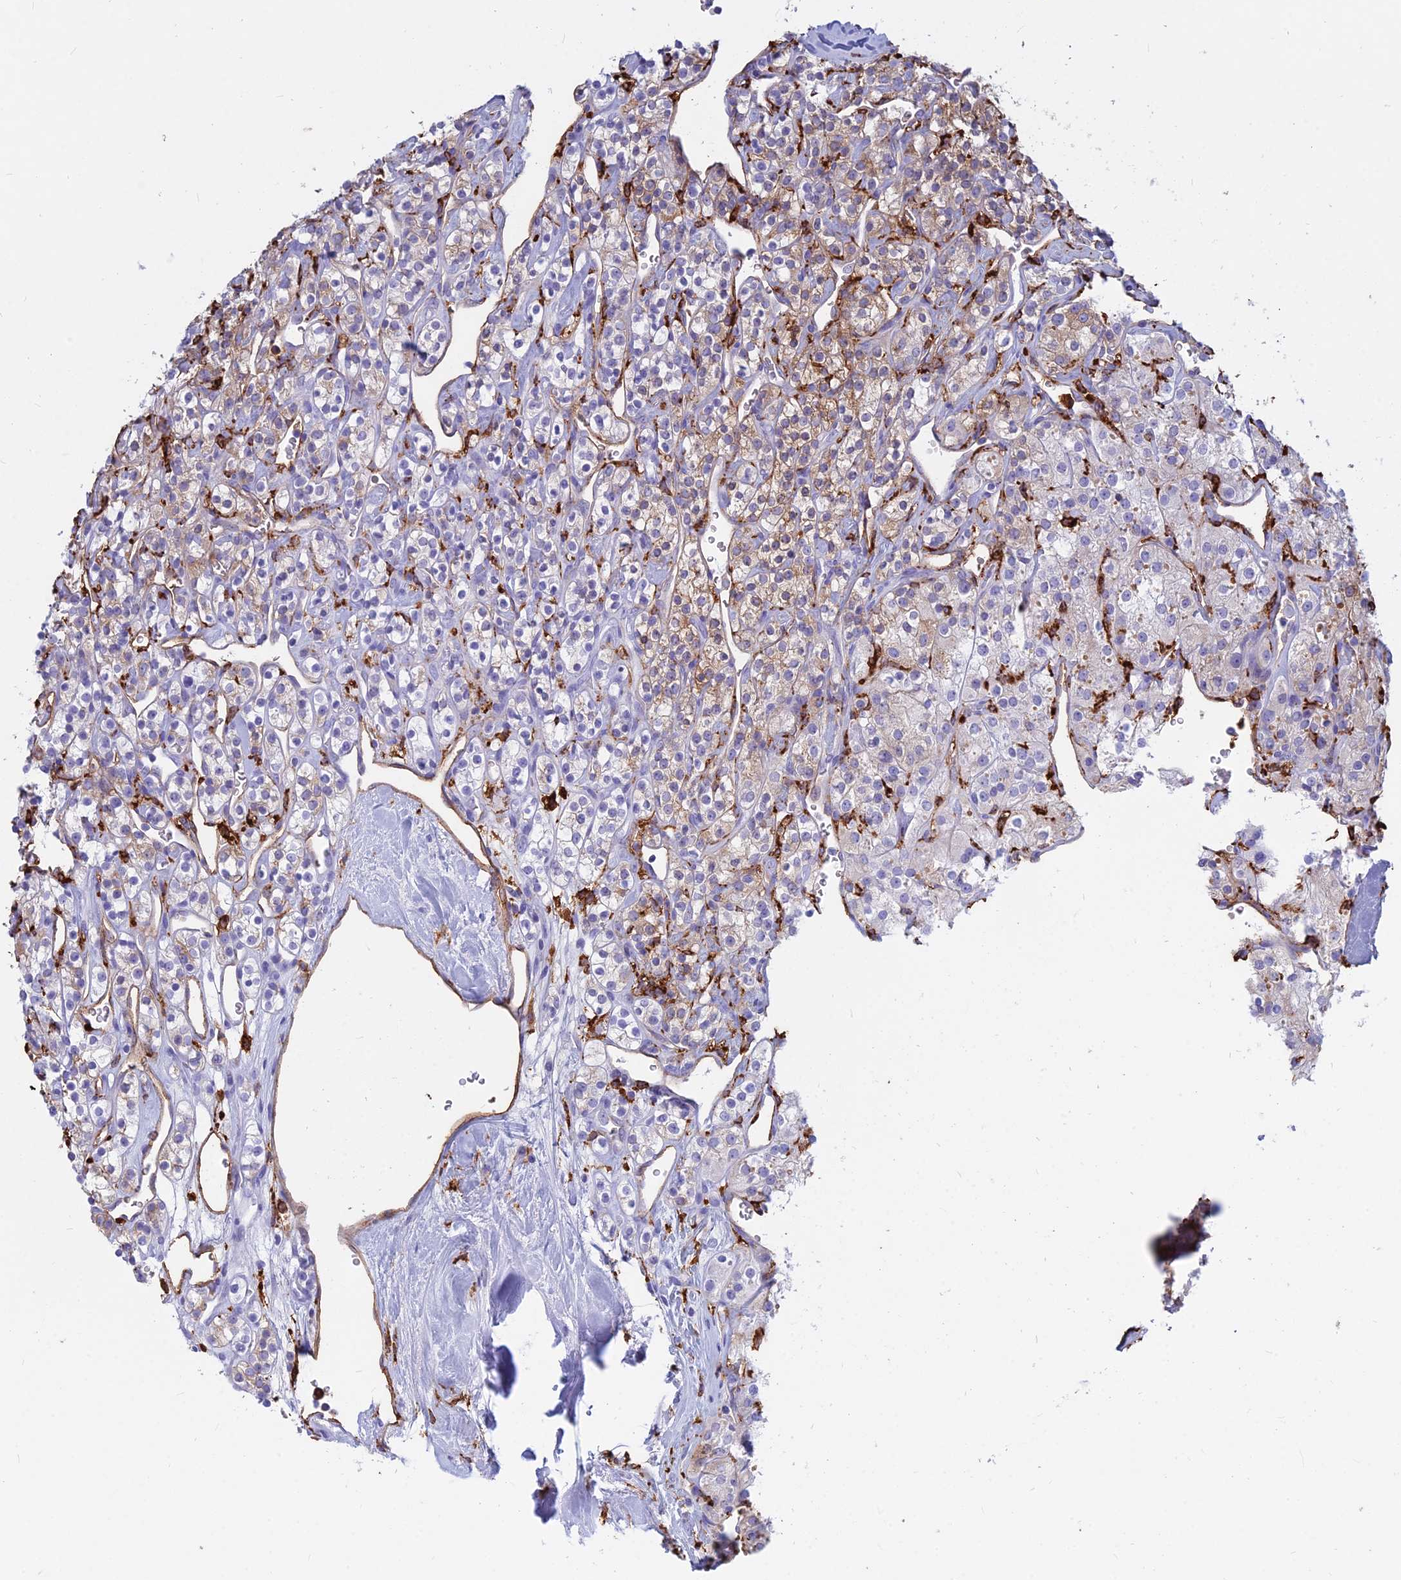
{"staining": {"intensity": "weak", "quantity": "<25%", "location": "cytoplasmic/membranous"}, "tissue": "renal cancer", "cell_type": "Tumor cells", "image_type": "cancer", "snomed": [{"axis": "morphology", "description": "Adenocarcinoma, NOS"}, {"axis": "topography", "description": "Kidney"}], "caption": "An image of human adenocarcinoma (renal) is negative for staining in tumor cells. (Brightfield microscopy of DAB (3,3'-diaminobenzidine) immunohistochemistry (IHC) at high magnification).", "gene": "HLA-DRB1", "patient": {"sex": "male", "age": 77}}